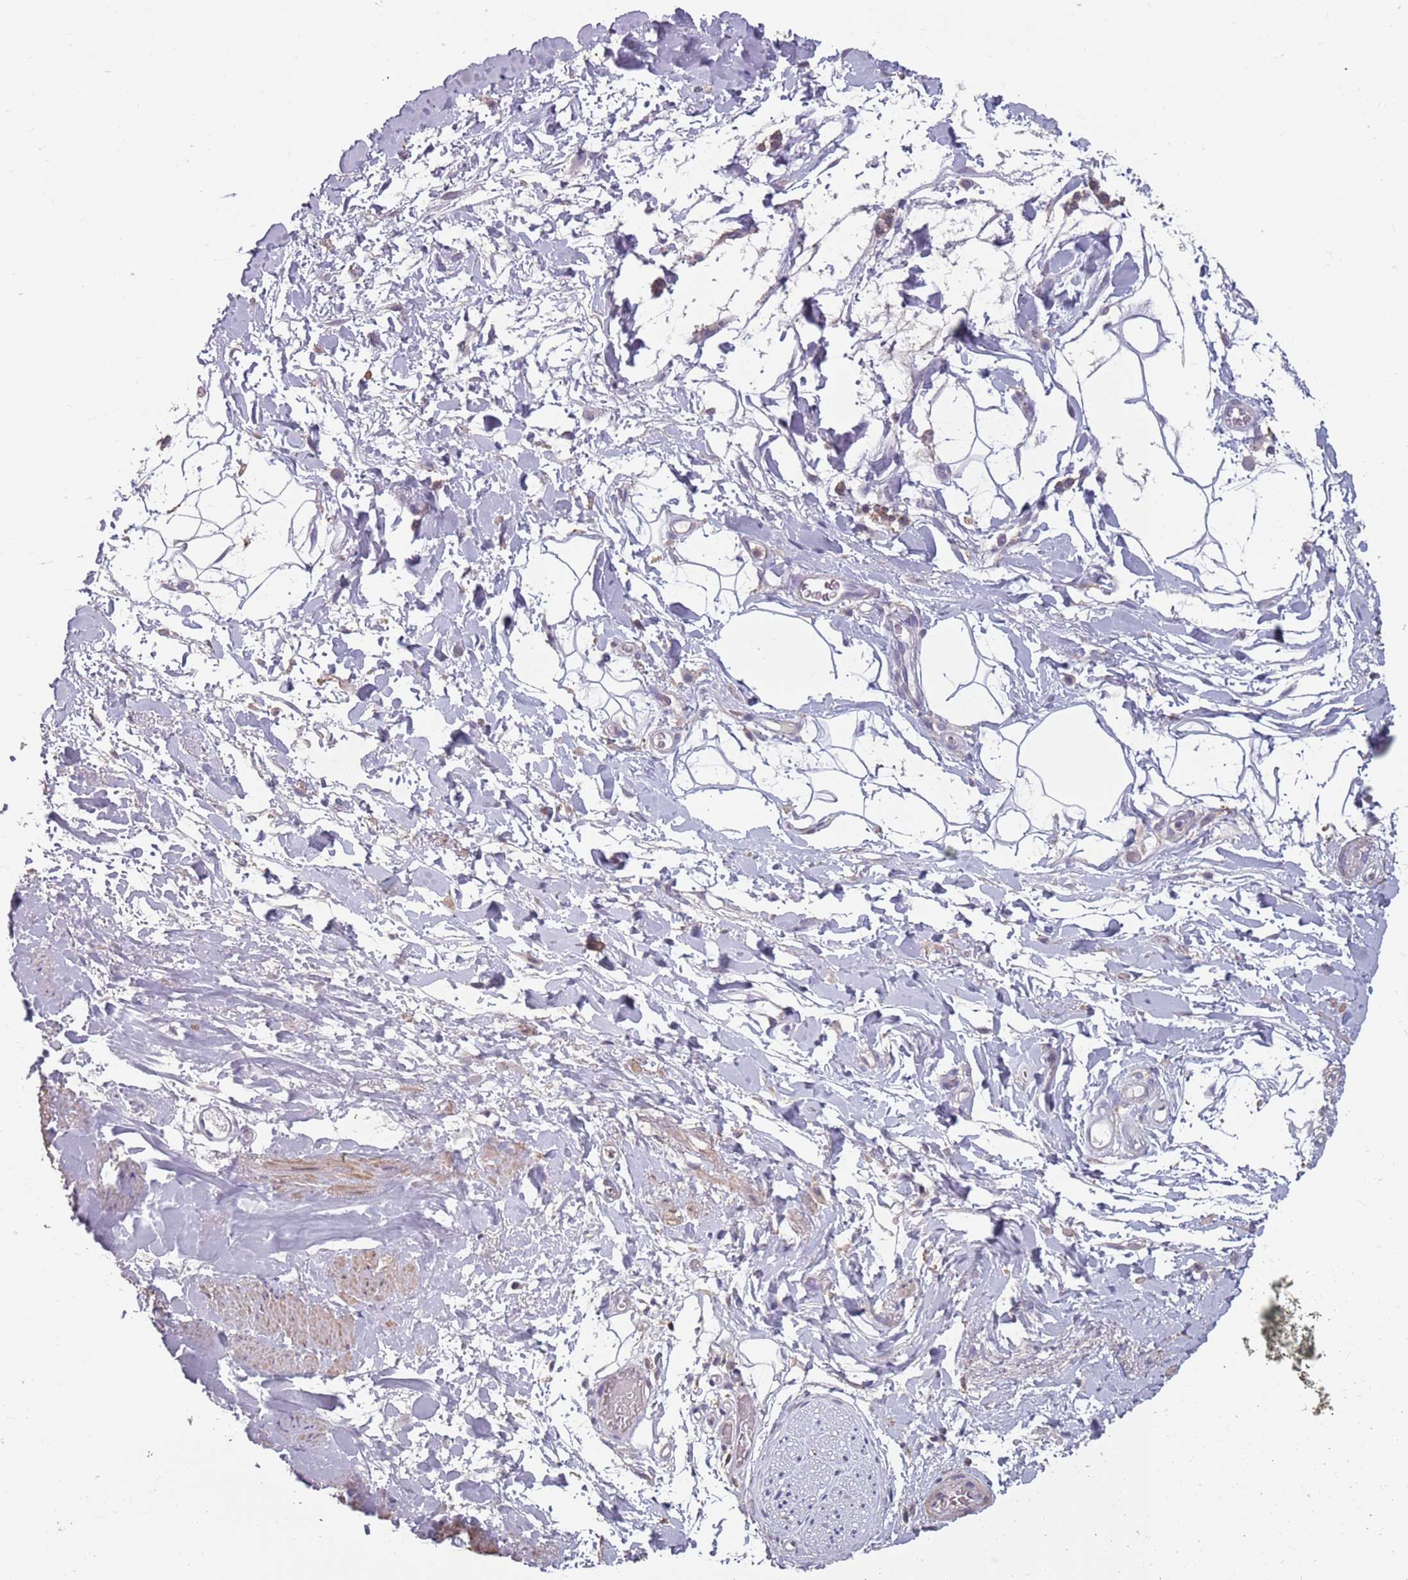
{"staining": {"intensity": "negative", "quantity": "none", "location": "none"}, "tissue": "adipose tissue", "cell_type": "Adipocytes", "image_type": "normal", "snomed": [{"axis": "morphology", "description": "Normal tissue, NOS"}, {"axis": "morphology", "description": "Adenocarcinoma, NOS"}, {"axis": "topography", "description": "Rectum"}, {"axis": "topography", "description": "Vagina"}, {"axis": "topography", "description": "Peripheral nerve tissue"}], "caption": "Immunohistochemistry (IHC) micrograph of benign adipose tissue stained for a protein (brown), which displays no staining in adipocytes.", "gene": "SUN5", "patient": {"sex": "female", "age": 71}}